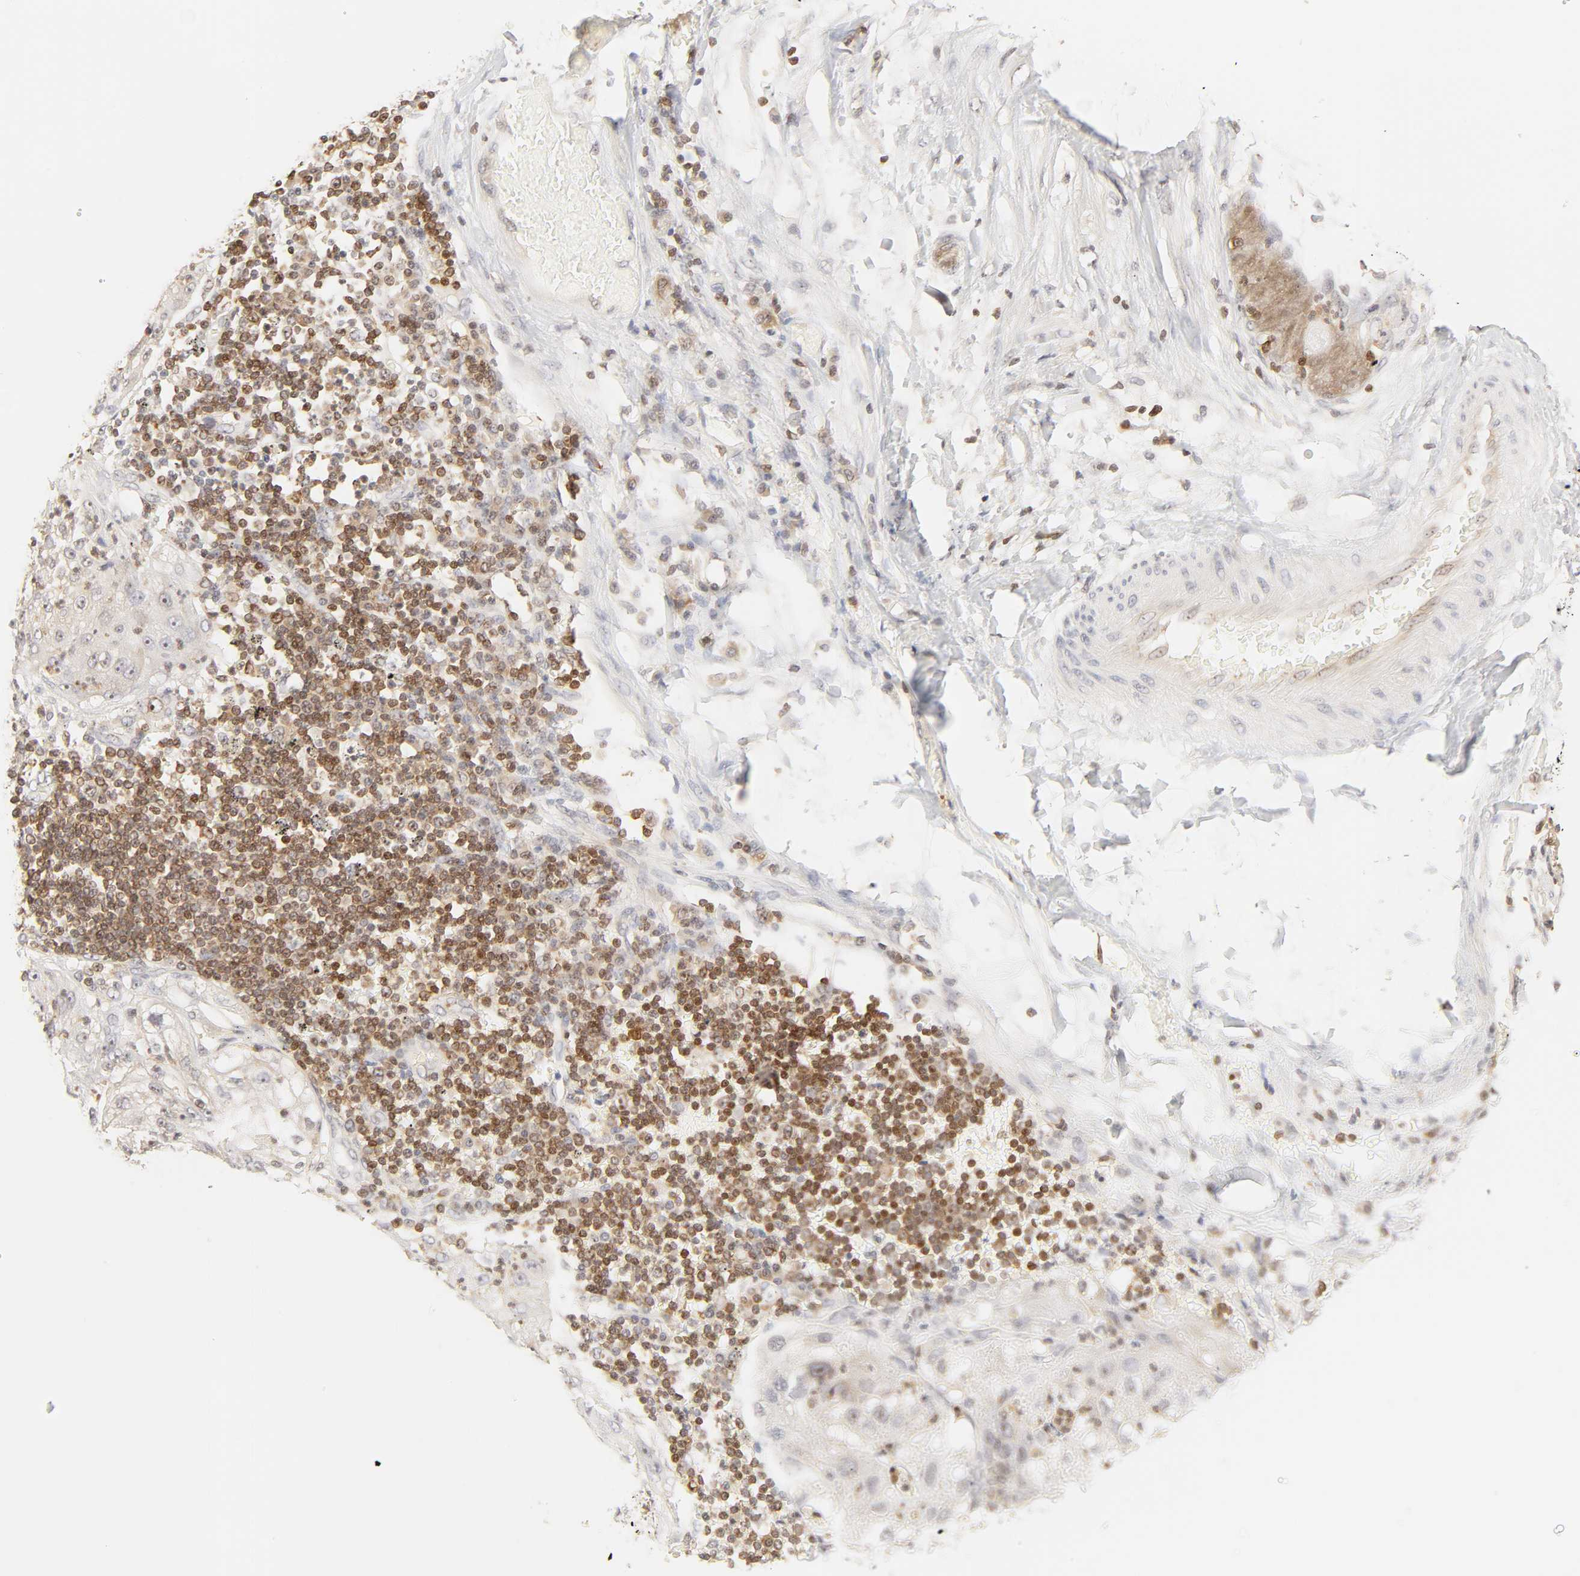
{"staining": {"intensity": "weak", "quantity": "<25%", "location": "cytoplasmic/membranous"}, "tissue": "lung cancer", "cell_type": "Tumor cells", "image_type": "cancer", "snomed": [{"axis": "morphology", "description": "Inflammation, NOS"}, {"axis": "morphology", "description": "Squamous cell carcinoma, NOS"}, {"axis": "topography", "description": "Lymph node"}, {"axis": "topography", "description": "Soft tissue"}, {"axis": "topography", "description": "Lung"}], "caption": "The histopathology image exhibits no significant positivity in tumor cells of squamous cell carcinoma (lung).", "gene": "KIF2A", "patient": {"sex": "male", "age": 66}}